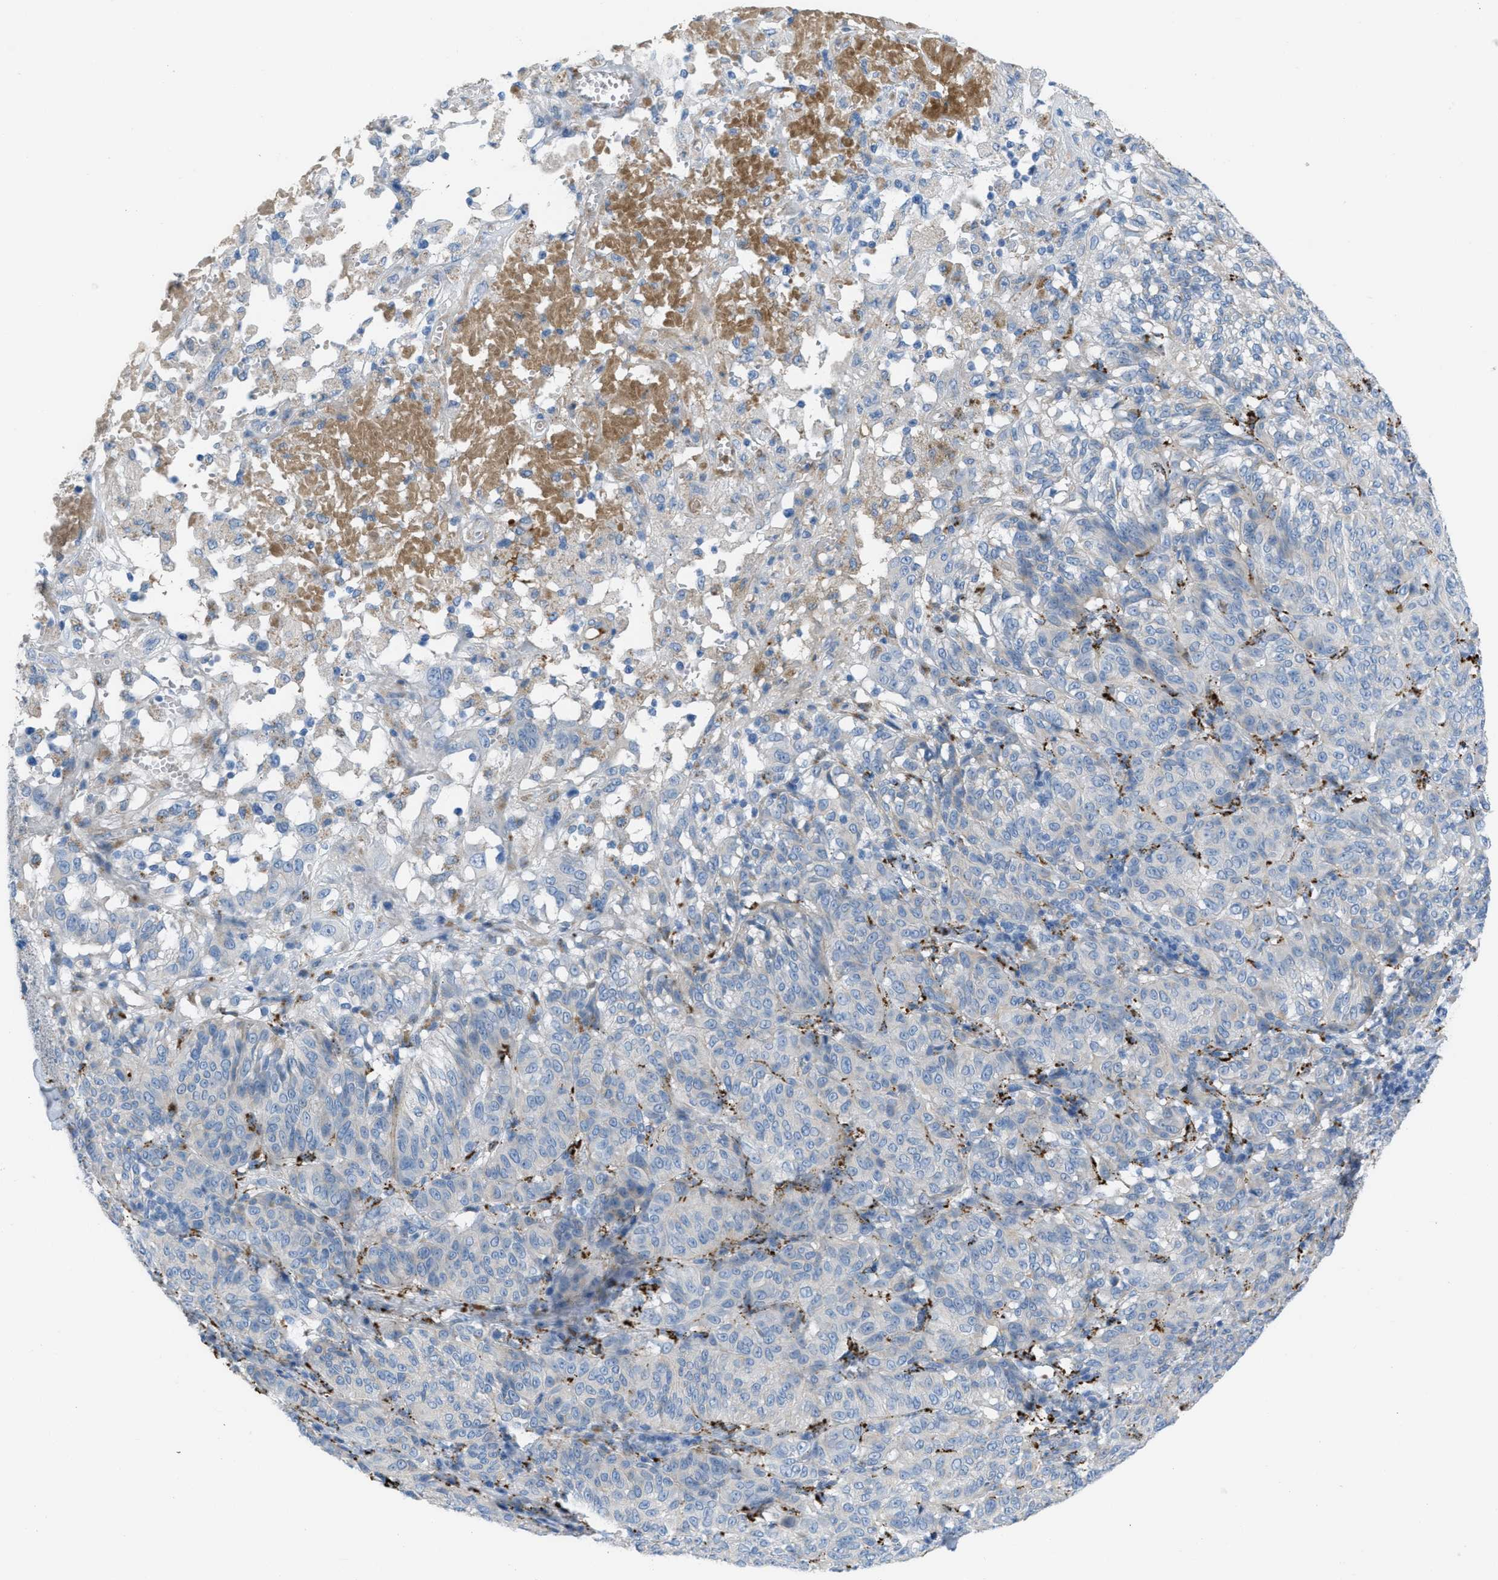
{"staining": {"intensity": "negative", "quantity": "none", "location": "none"}, "tissue": "melanoma", "cell_type": "Tumor cells", "image_type": "cancer", "snomed": [{"axis": "morphology", "description": "Malignant melanoma, NOS"}, {"axis": "topography", "description": "Skin"}], "caption": "An image of human malignant melanoma is negative for staining in tumor cells.", "gene": "CRB3", "patient": {"sex": "female", "age": 72}}